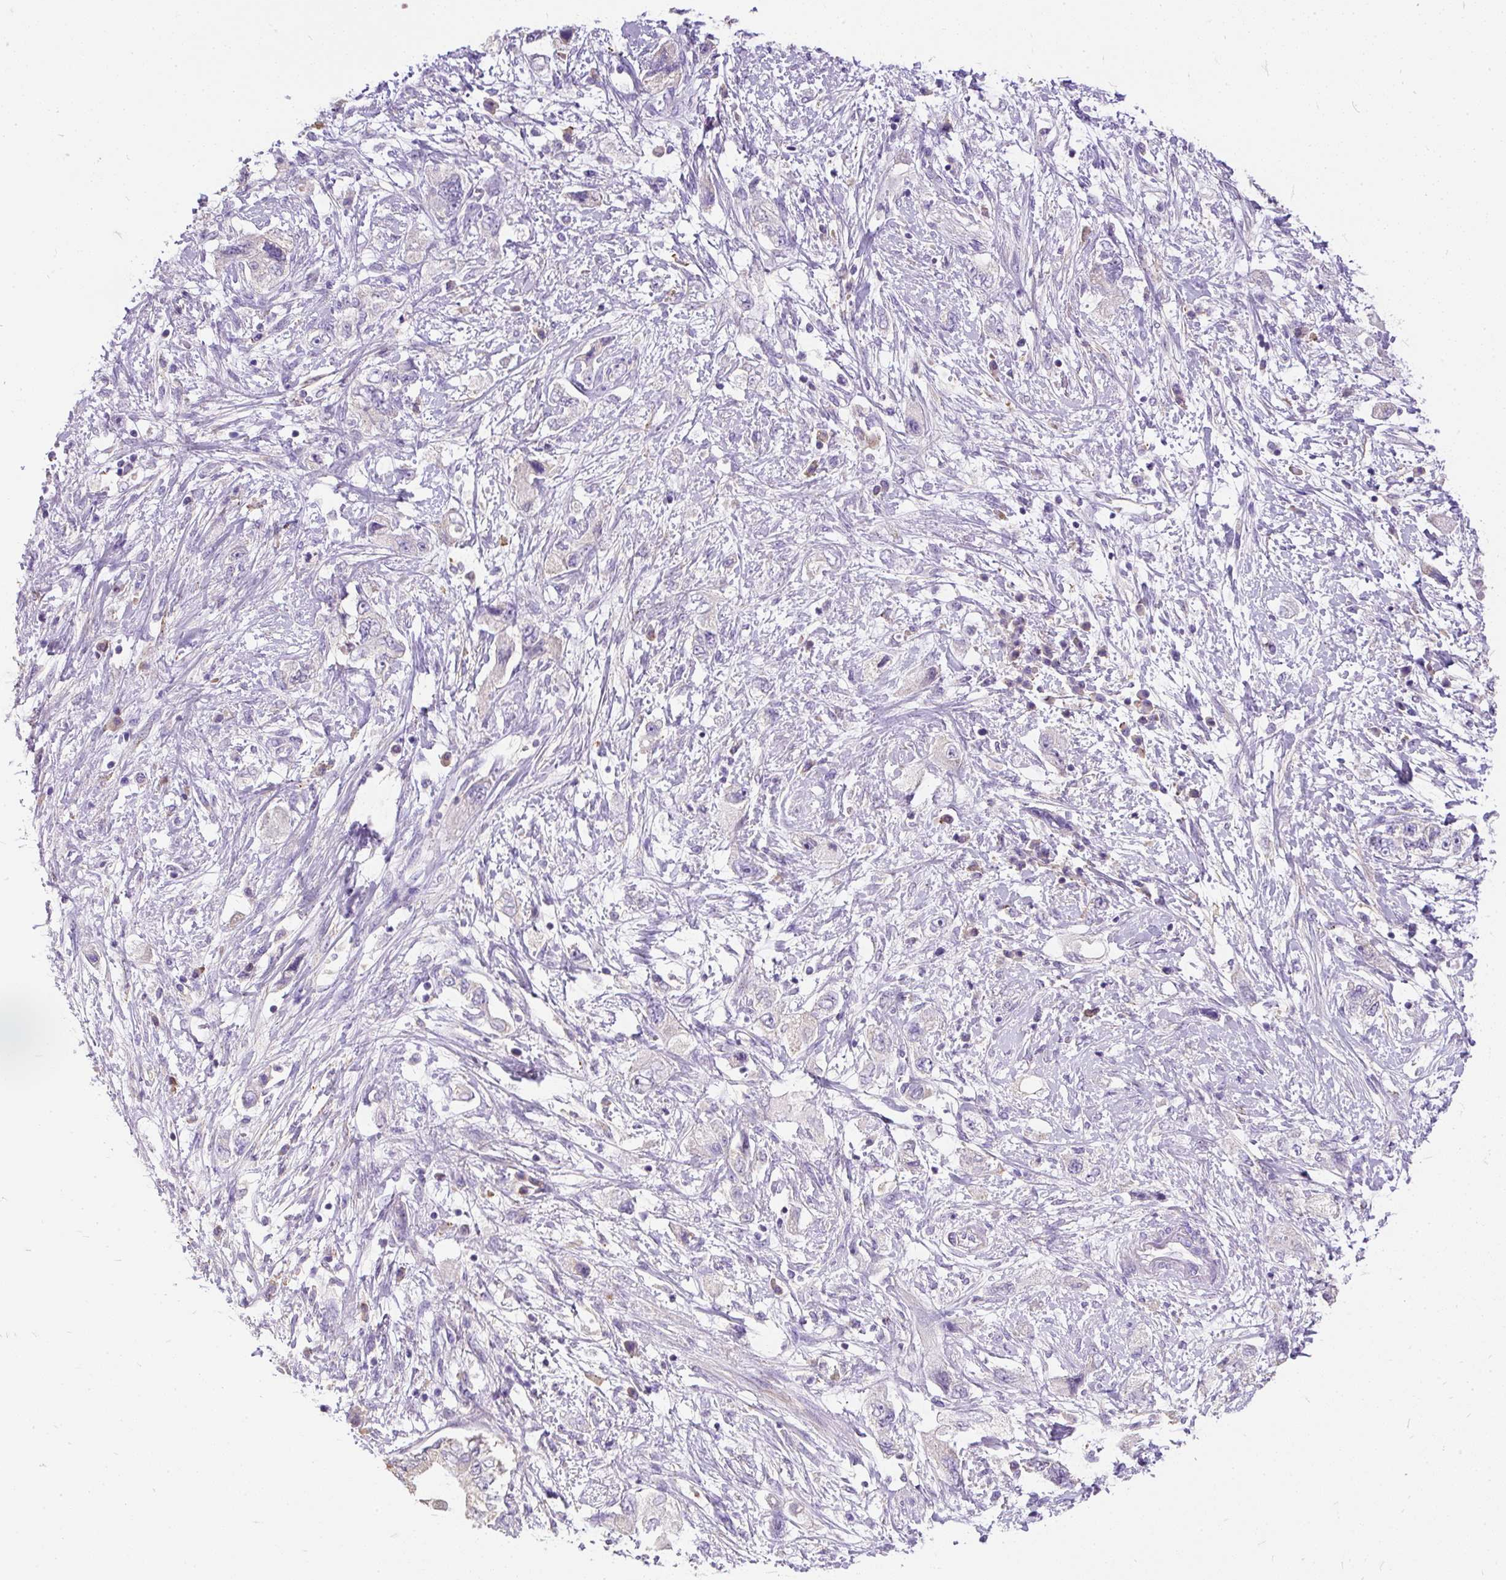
{"staining": {"intensity": "negative", "quantity": "none", "location": "none"}, "tissue": "pancreatic cancer", "cell_type": "Tumor cells", "image_type": "cancer", "snomed": [{"axis": "morphology", "description": "Adenocarcinoma, NOS"}, {"axis": "topography", "description": "Pancreas"}], "caption": "An image of pancreatic cancer (adenocarcinoma) stained for a protein demonstrates no brown staining in tumor cells.", "gene": "GBX1", "patient": {"sex": "female", "age": 73}}